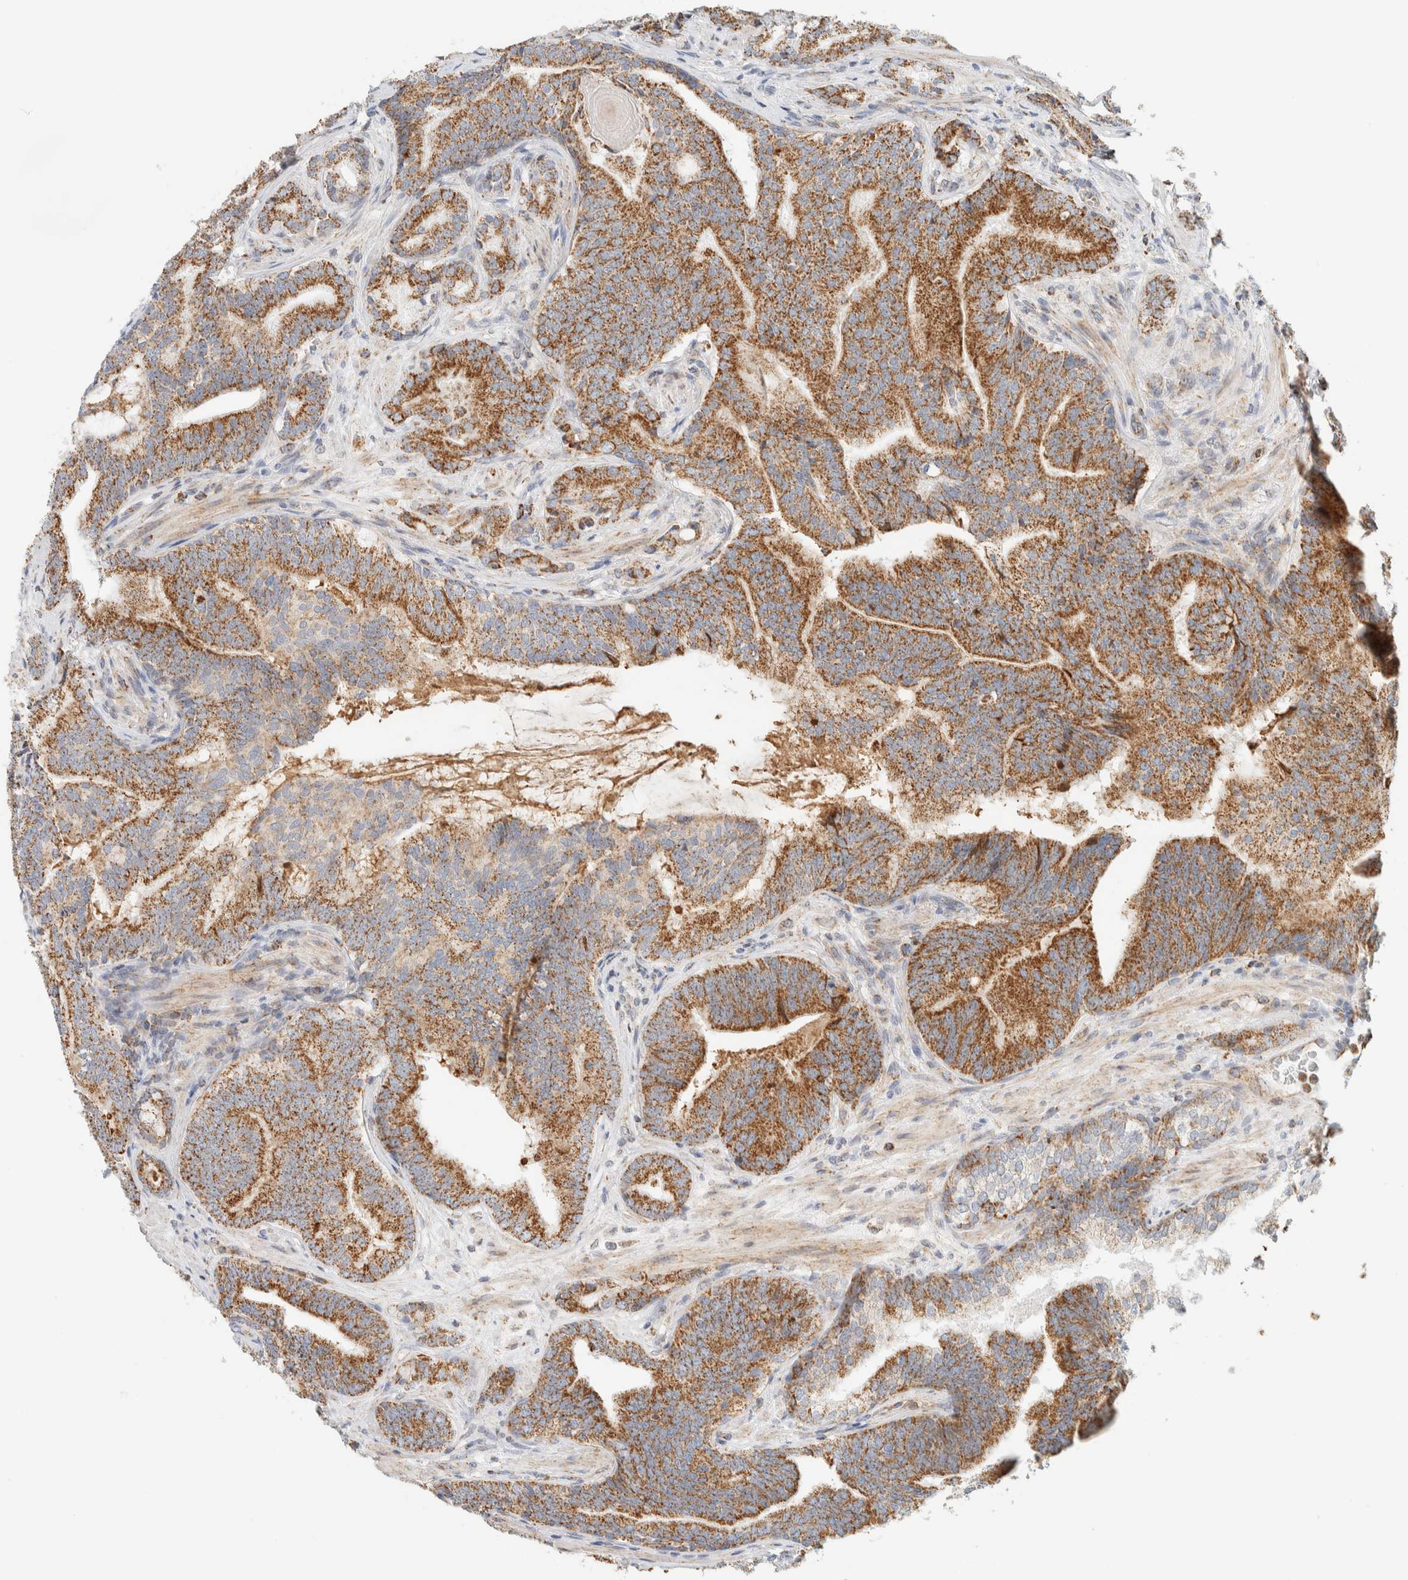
{"staining": {"intensity": "moderate", "quantity": ">75%", "location": "cytoplasmic/membranous"}, "tissue": "prostate cancer", "cell_type": "Tumor cells", "image_type": "cancer", "snomed": [{"axis": "morphology", "description": "Adenocarcinoma, High grade"}, {"axis": "topography", "description": "Prostate"}], "caption": "Human high-grade adenocarcinoma (prostate) stained with a protein marker shows moderate staining in tumor cells.", "gene": "KIFAP3", "patient": {"sex": "male", "age": 55}}